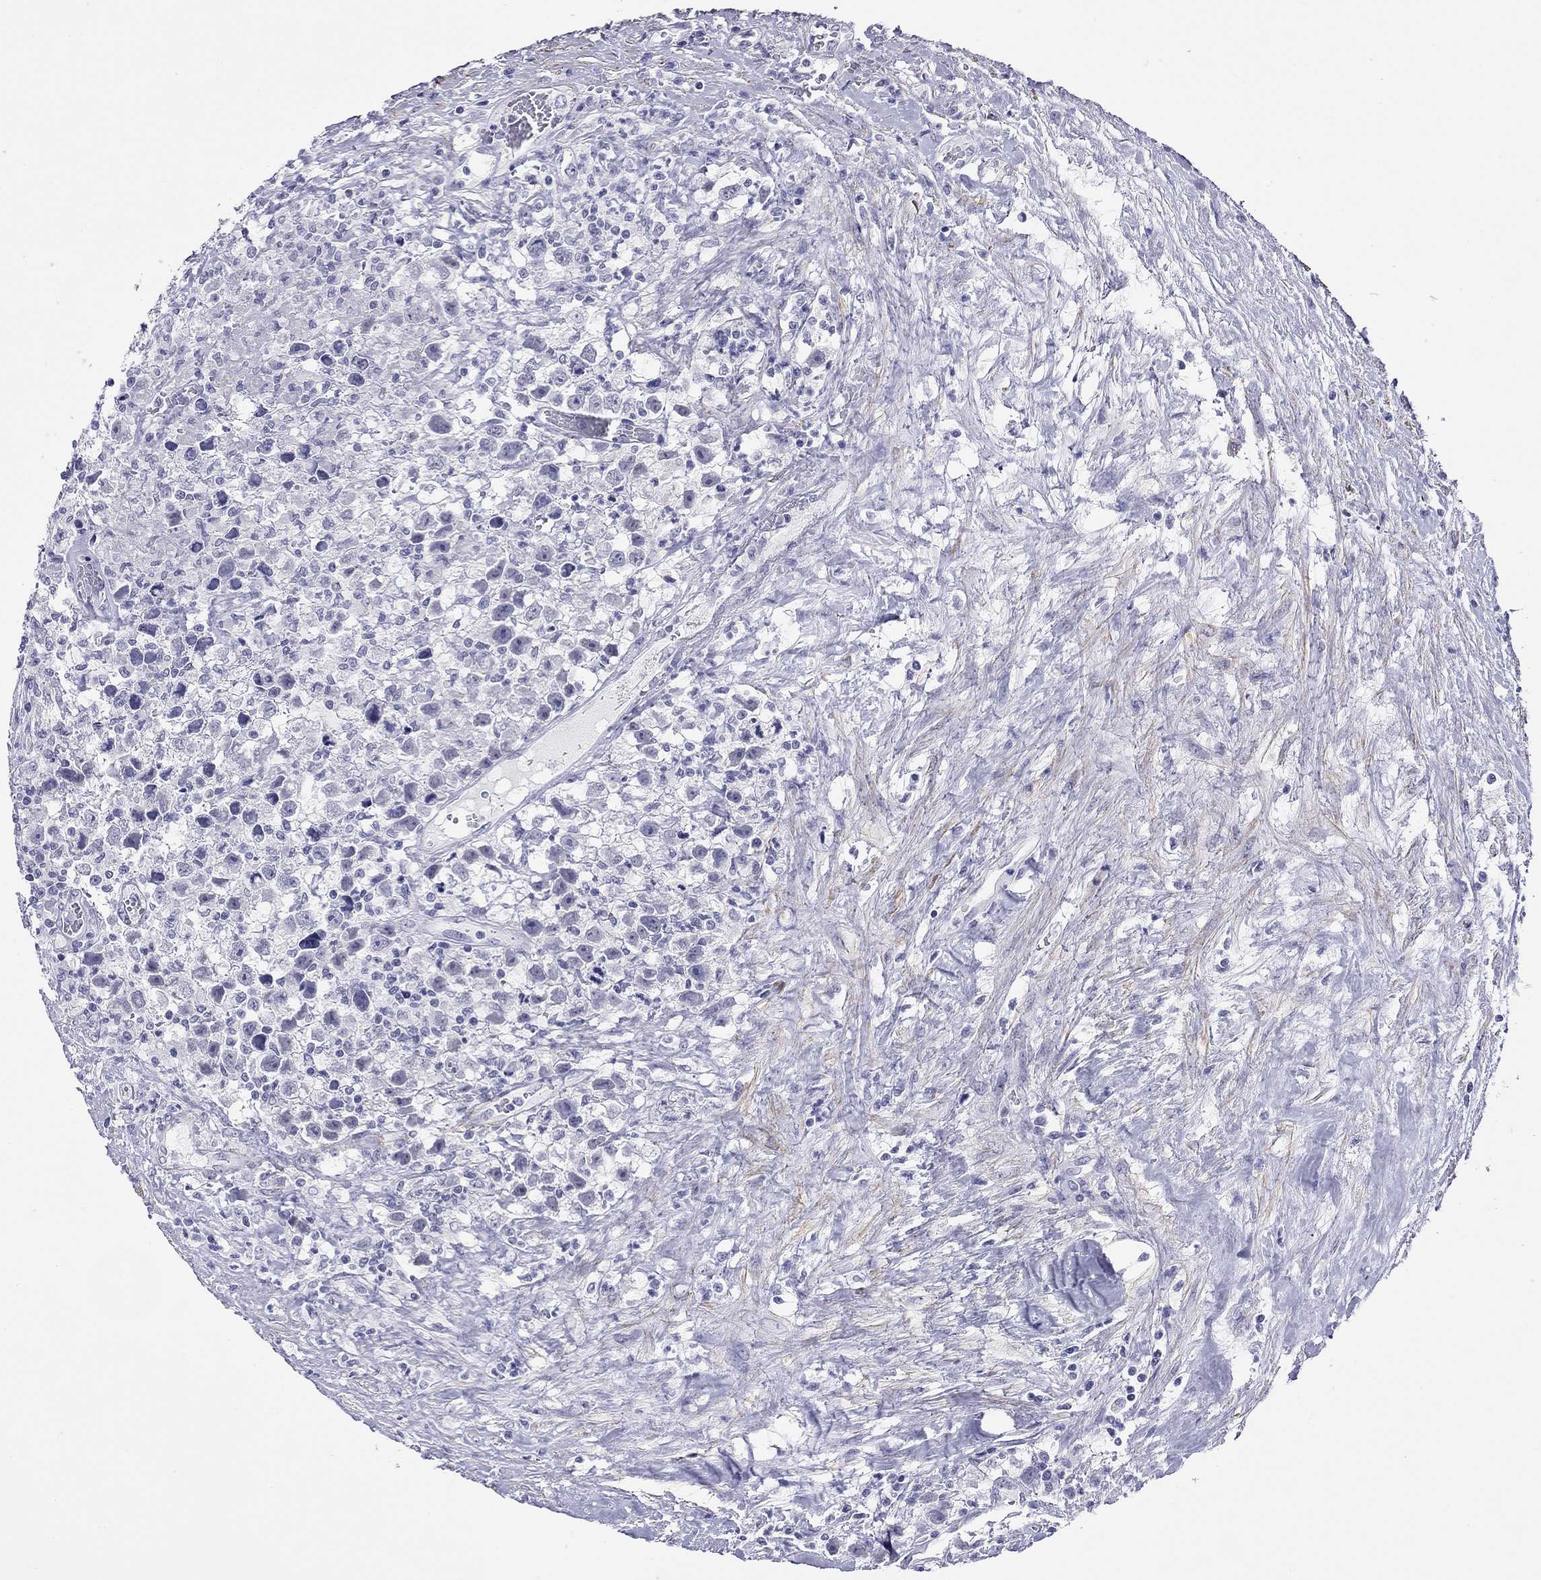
{"staining": {"intensity": "negative", "quantity": "none", "location": "none"}, "tissue": "testis cancer", "cell_type": "Tumor cells", "image_type": "cancer", "snomed": [{"axis": "morphology", "description": "Seminoma, NOS"}, {"axis": "topography", "description": "Testis"}], "caption": "High power microscopy photomicrograph of an immunohistochemistry micrograph of testis cancer, revealing no significant positivity in tumor cells. Brightfield microscopy of immunohistochemistry (IHC) stained with DAB (brown) and hematoxylin (blue), captured at high magnification.", "gene": "MYMX", "patient": {"sex": "male", "age": 43}}